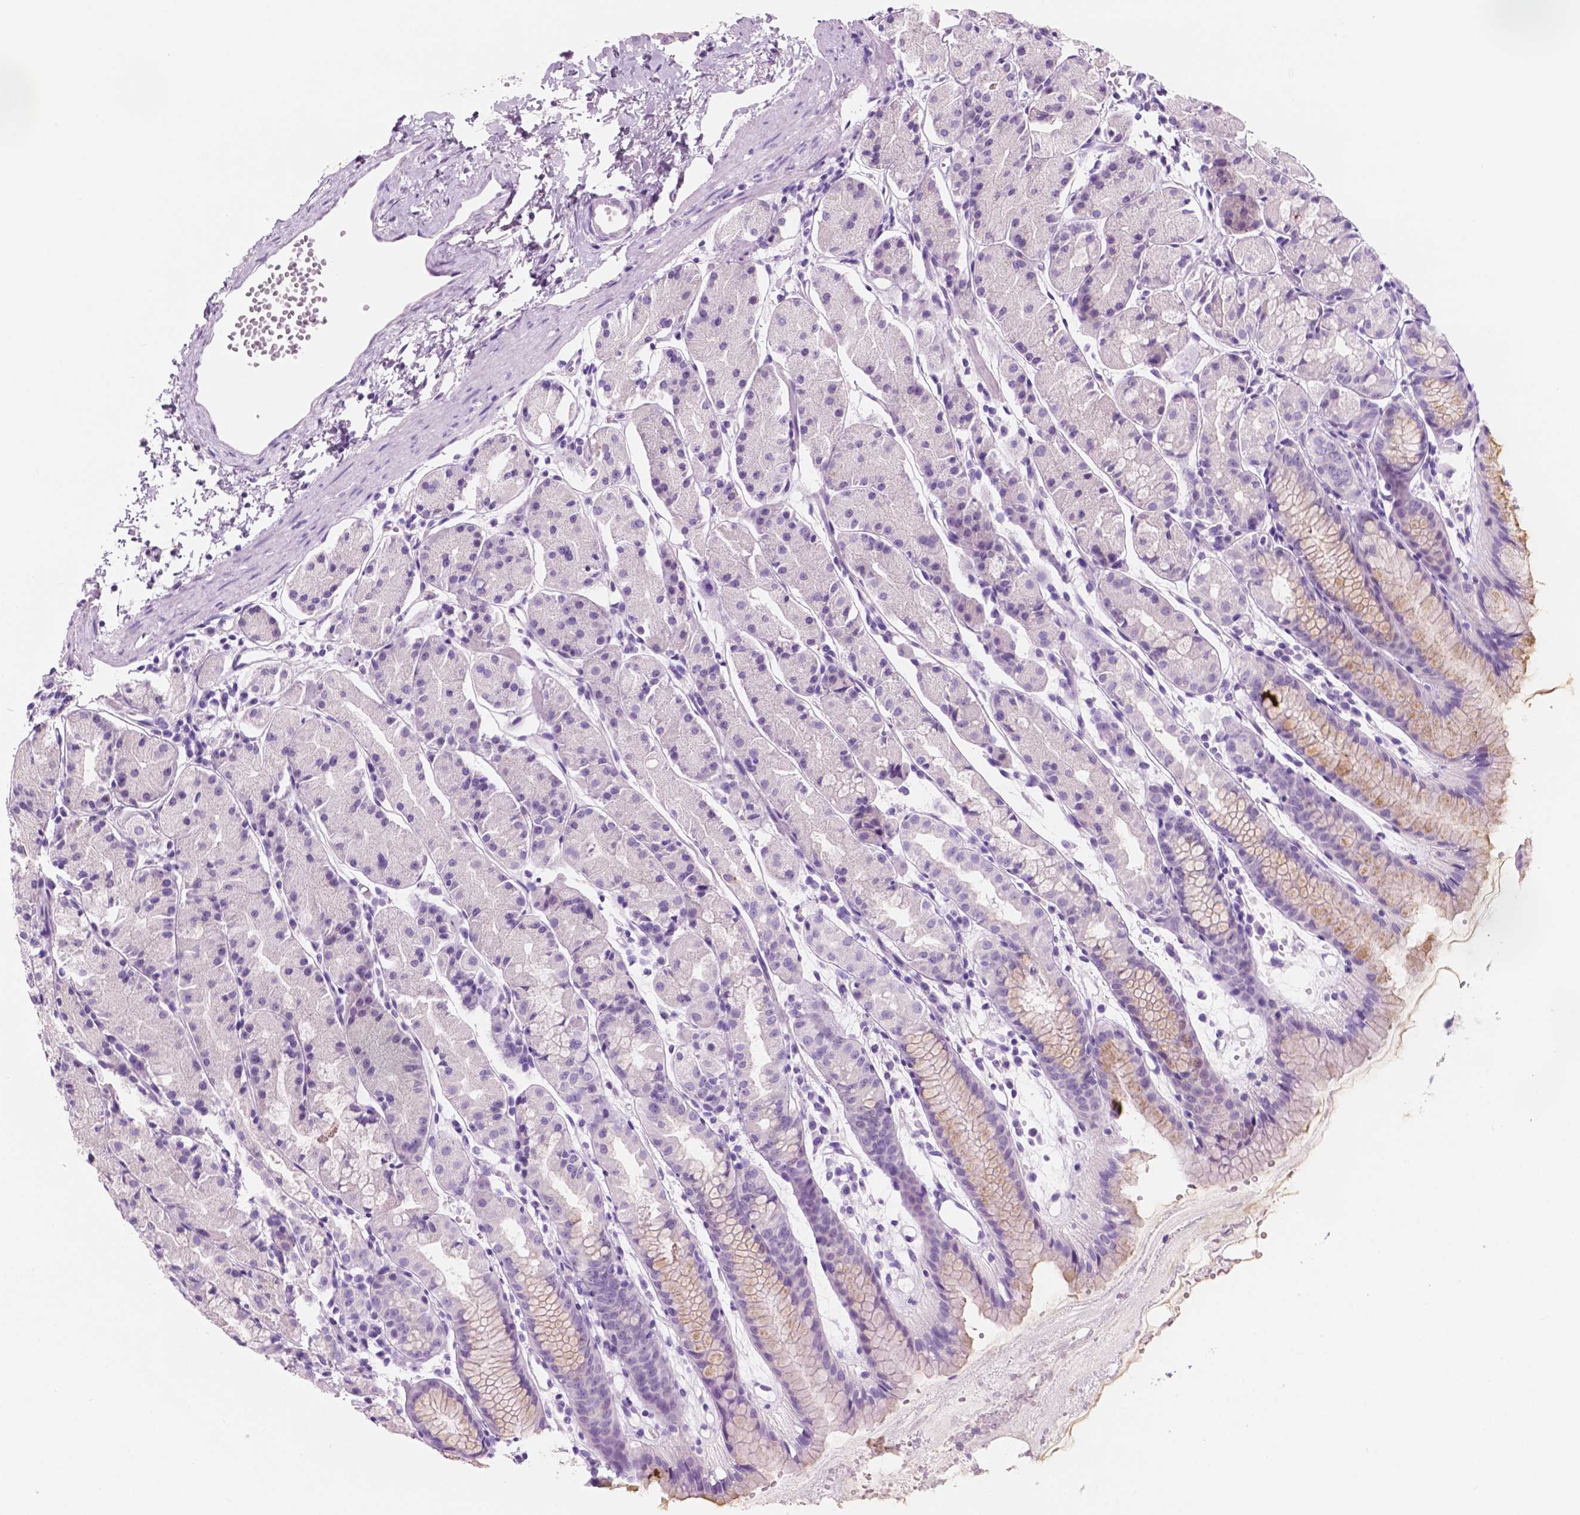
{"staining": {"intensity": "weak", "quantity": "25%-75%", "location": "cytoplasmic/membranous"}, "tissue": "stomach", "cell_type": "Glandular cells", "image_type": "normal", "snomed": [{"axis": "morphology", "description": "Normal tissue, NOS"}, {"axis": "topography", "description": "Stomach, upper"}], "caption": "Human stomach stained with a brown dye shows weak cytoplasmic/membranous positive expression in approximately 25%-75% of glandular cells.", "gene": "CUZD1", "patient": {"sex": "male", "age": 47}}